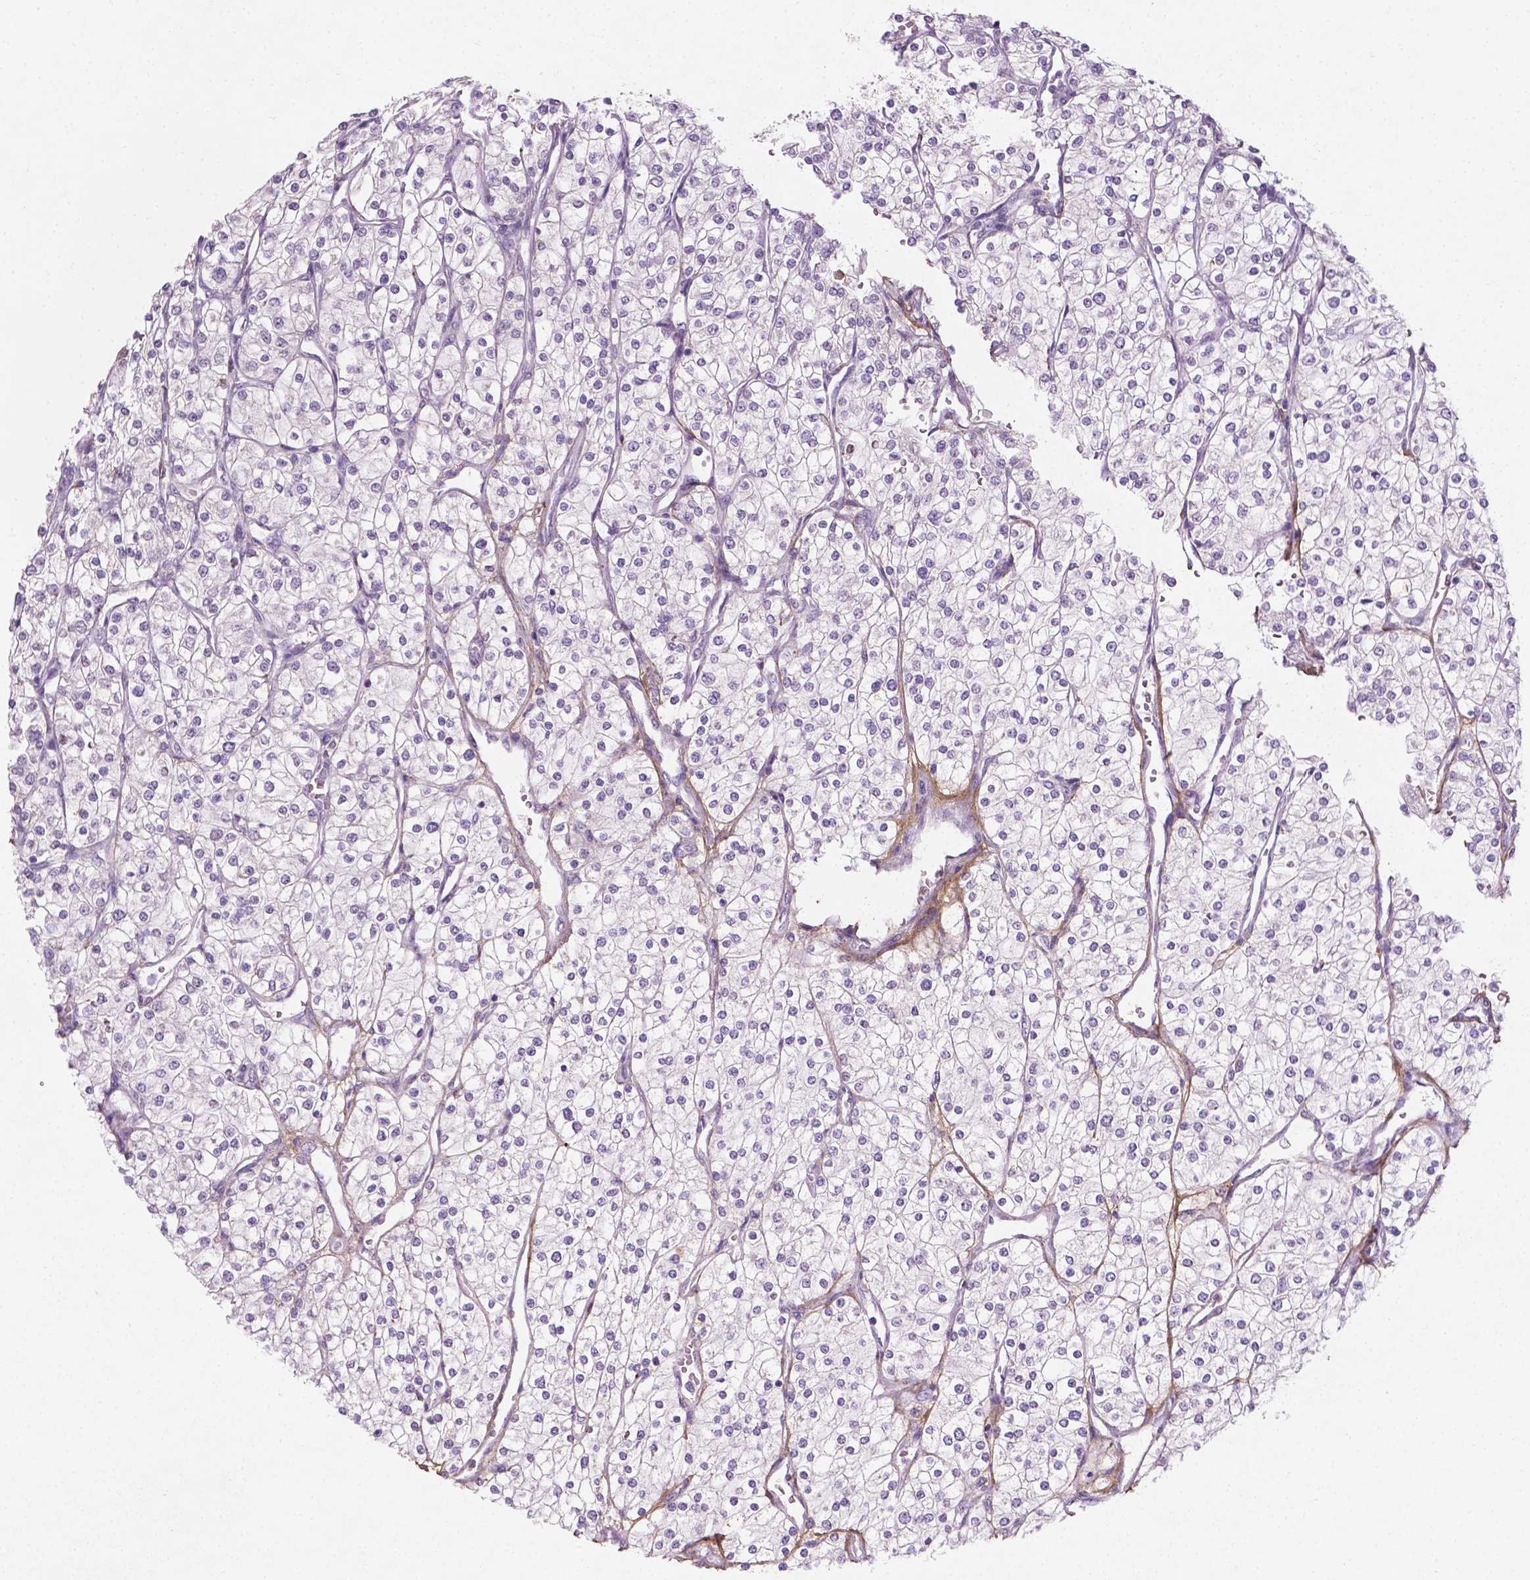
{"staining": {"intensity": "negative", "quantity": "none", "location": "none"}, "tissue": "renal cancer", "cell_type": "Tumor cells", "image_type": "cancer", "snomed": [{"axis": "morphology", "description": "Adenocarcinoma, NOS"}, {"axis": "topography", "description": "Kidney"}], "caption": "Immunohistochemical staining of renal cancer reveals no significant positivity in tumor cells. Brightfield microscopy of immunohistochemistry stained with DAB (brown) and hematoxylin (blue), captured at high magnification.", "gene": "DLG2", "patient": {"sex": "male", "age": 80}}